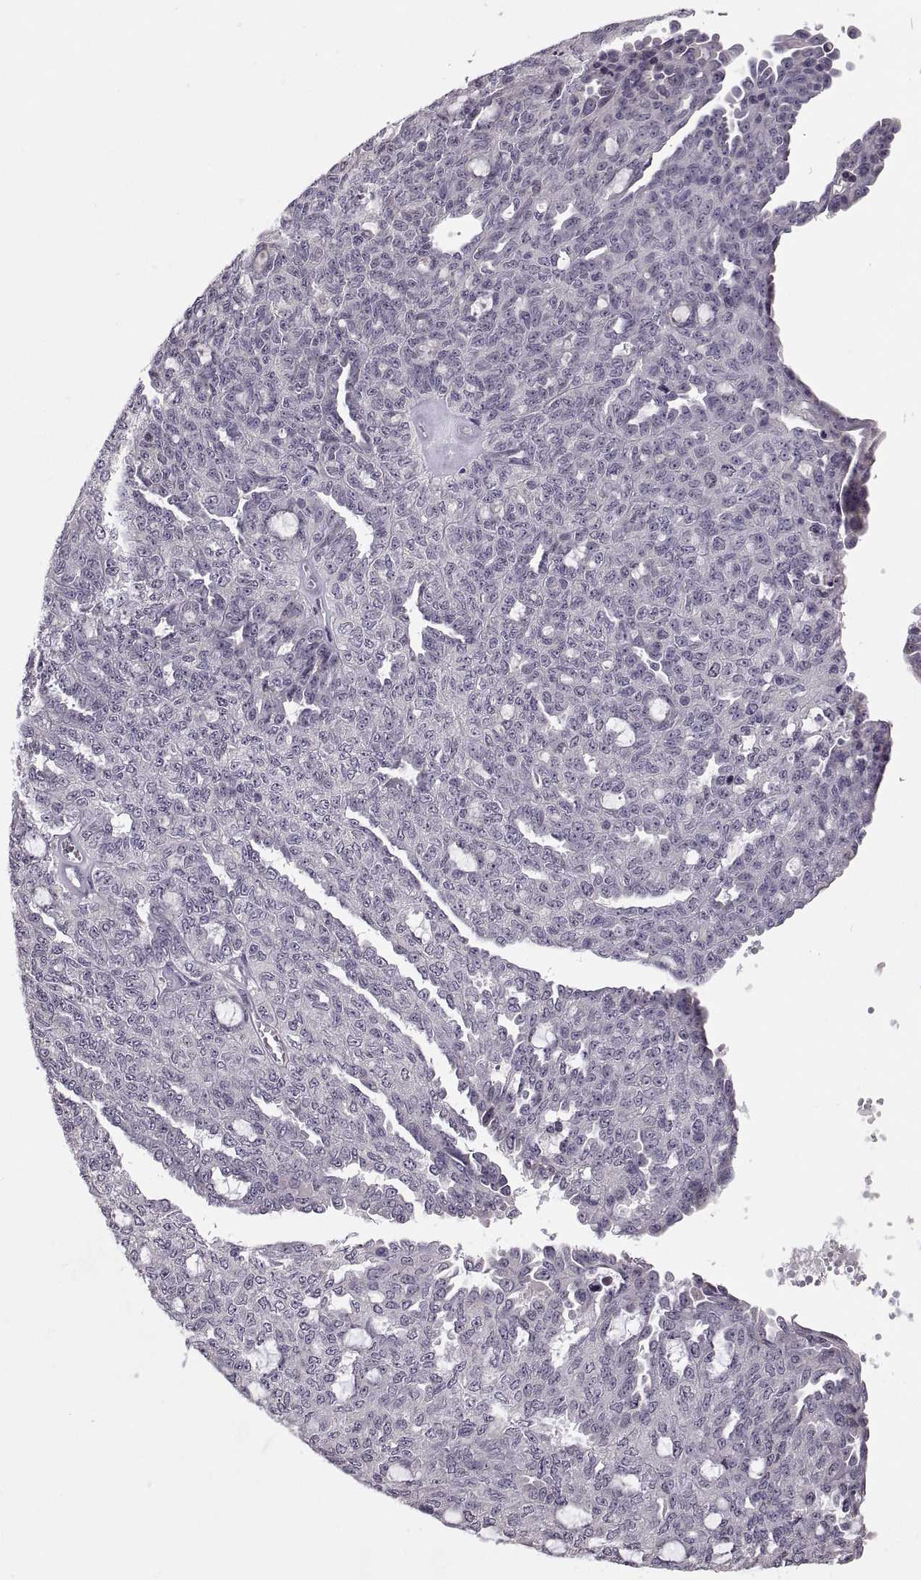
{"staining": {"intensity": "negative", "quantity": "none", "location": "none"}, "tissue": "ovarian cancer", "cell_type": "Tumor cells", "image_type": "cancer", "snomed": [{"axis": "morphology", "description": "Cystadenocarcinoma, serous, NOS"}, {"axis": "topography", "description": "Ovary"}], "caption": "The image shows no staining of tumor cells in ovarian cancer (serous cystadenocarcinoma).", "gene": "MAGEB18", "patient": {"sex": "female", "age": 71}}